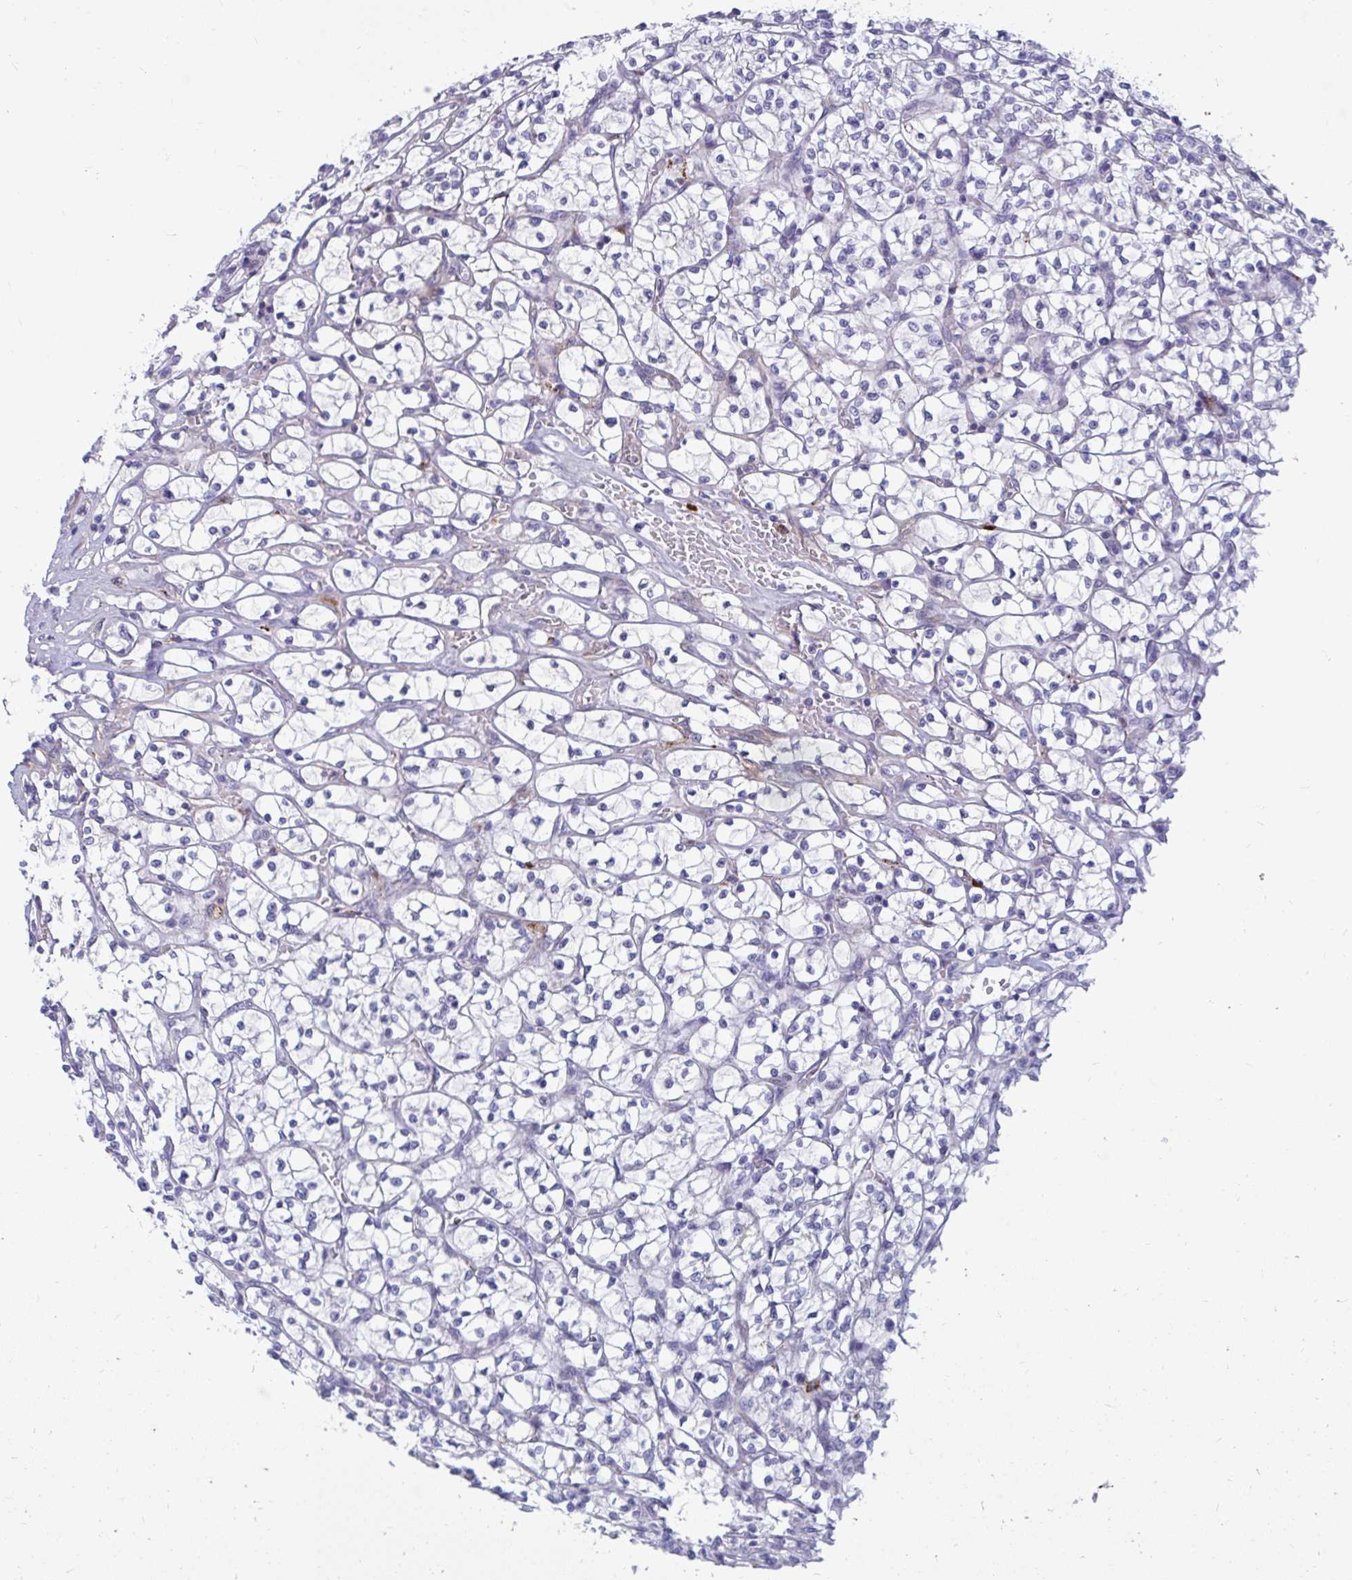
{"staining": {"intensity": "negative", "quantity": "none", "location": "none"}, "tissue": "renal cancer", "cell_type": "Tumor cells", "image_type": "cancer", "snomed": [{"axis": "morphology", "description": "Adenocarcinoma, NOS"}, {"axis": "topography", "description": "Kidney"}], "caption": "The micrograph displays no staining of tumor cells in renal adenocarcinoma.", "gene": "FAM219B", "patient": {"sex": "female", "age": 64}}